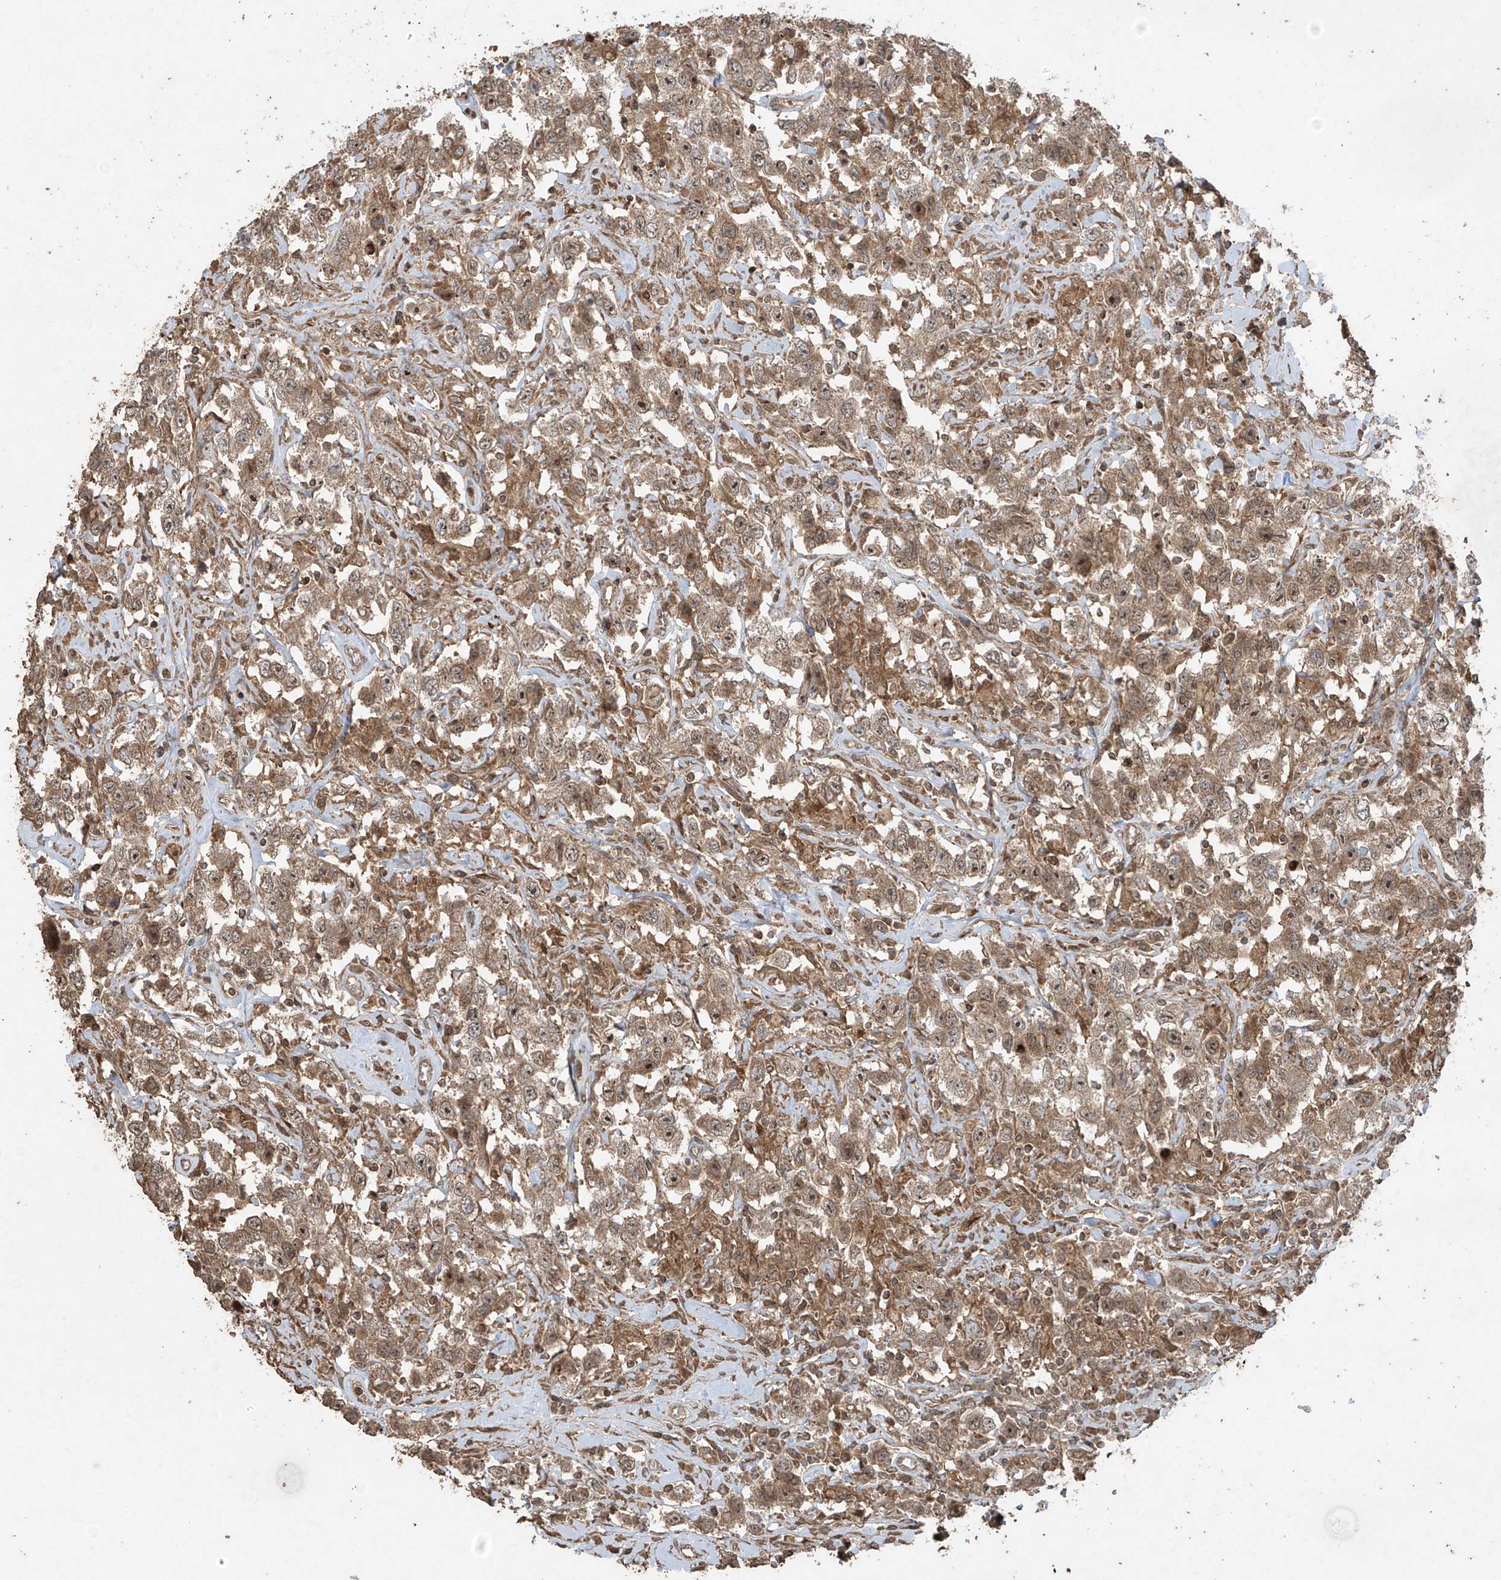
{"staining": {"intensity": "moderate", "quantity": ">75%", "location": "cytoplasmic/membranous,nuclear"}, "tissue": "testis cancer", "cell_type": "Tumor cells", "image_type": "cancer", "snomed": [{"axis": "morphology", "description": "Seminoma, NOS"}, {"axis": "topography", "description": "Testis"}], "caption": "High-magnification brightfield microscopy of testis cancer (seminoma) stained with DAB (3,3'-diaminobenzidine) (brown) and counterstained with hematoxylin (blue). tumor cells exhibit moderate cytoplasmic/membranous and nuclear expression is seen in about>75% of cells. (brown staining indicates protein expression, while blue staining denotes nuclei).", "gene": "PGPEP1", "patient": {"sex": "male", "age": 41}}